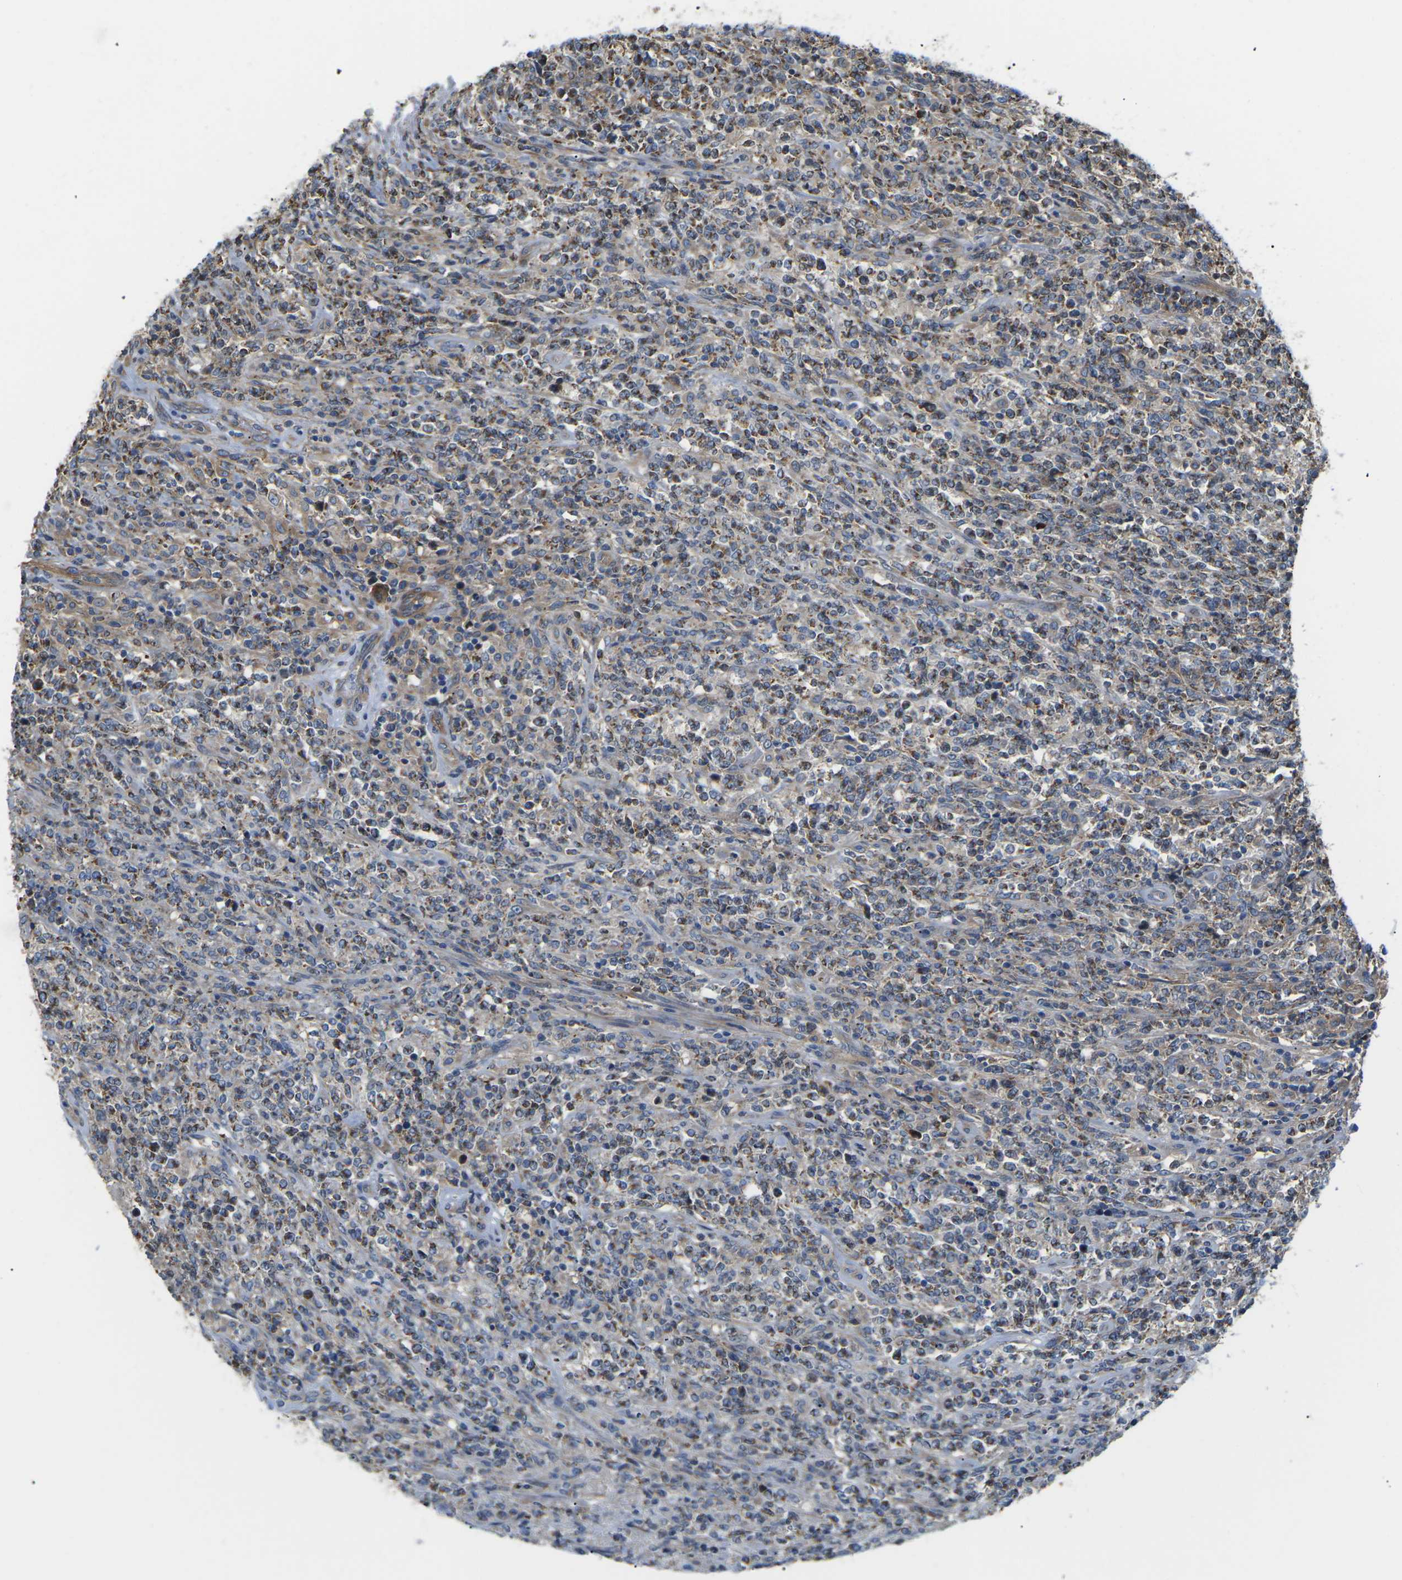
{"staining": {"intensity": "moderate", "quantity": ">75%", "location": "cytoplasmic/membranous"}, "tissue": "lymphoma", "cell_type": "Tumor cells", "image_type": "cancer", "snomed": [{"axis": "morphology", "description": "Malignant lymphoma, non-Hodgkin's type, High grade"}, {"axis": "topography", "description": "Soft tissue"}], "caption": "A photomicrograph of human malignant lymphoma, non-Hodgkin's type (high-grade) stained for a protein displays moderate cytoplasmic/membranous brown staining in tumor cells. The protein of interest is stained brown, and the nuclei are stained in blue (DAB (3,3'-diaminobenzidine) IHC with brightfield microscopy, high magnification).", "gene": "TMEFF2", "patient": {"sex": "male", "age": 18}}